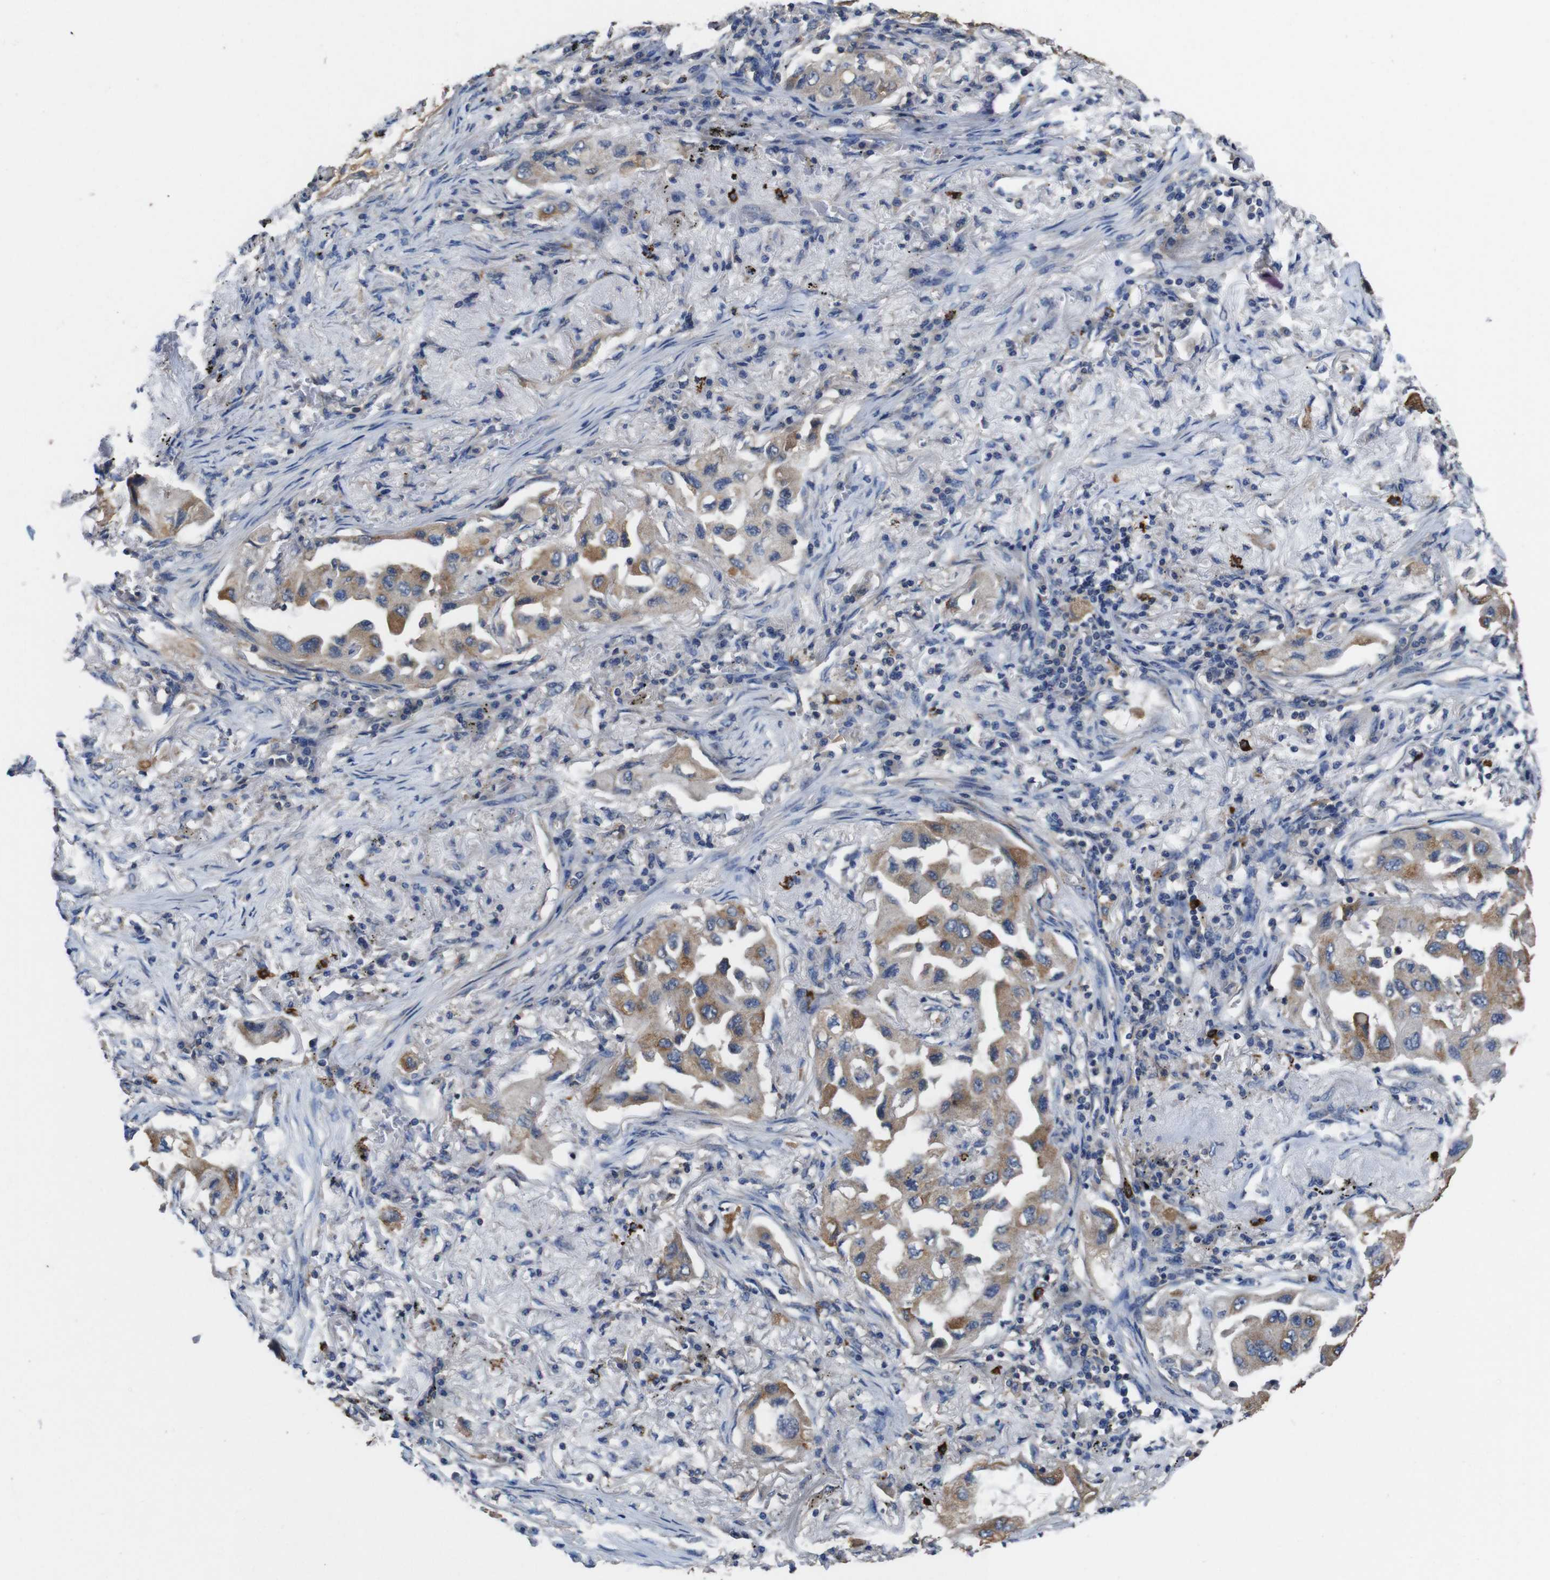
{"staining": {"intensity": "moderate", "quantity": ">75%", "location": "cytoplasmic/membranous"}, "tissue": "lung cancer", "cell_type": "Tumor cells", "image_type": "cancer", "snomed": [{"axis": "morphology", "description": "Adenocarcinoma, NOS"}, {"axis": "topography", "description": "Lung"}], "caption": "Immunohistochemical staining of human lung cancer (adenocarcinoma) demonstrates medium levels of moderate cytoplasmic/membranous expression in about >75% of tumor cells.", "gene": "GLIPR1", "patient": {"sex": "female", "age": 65}}